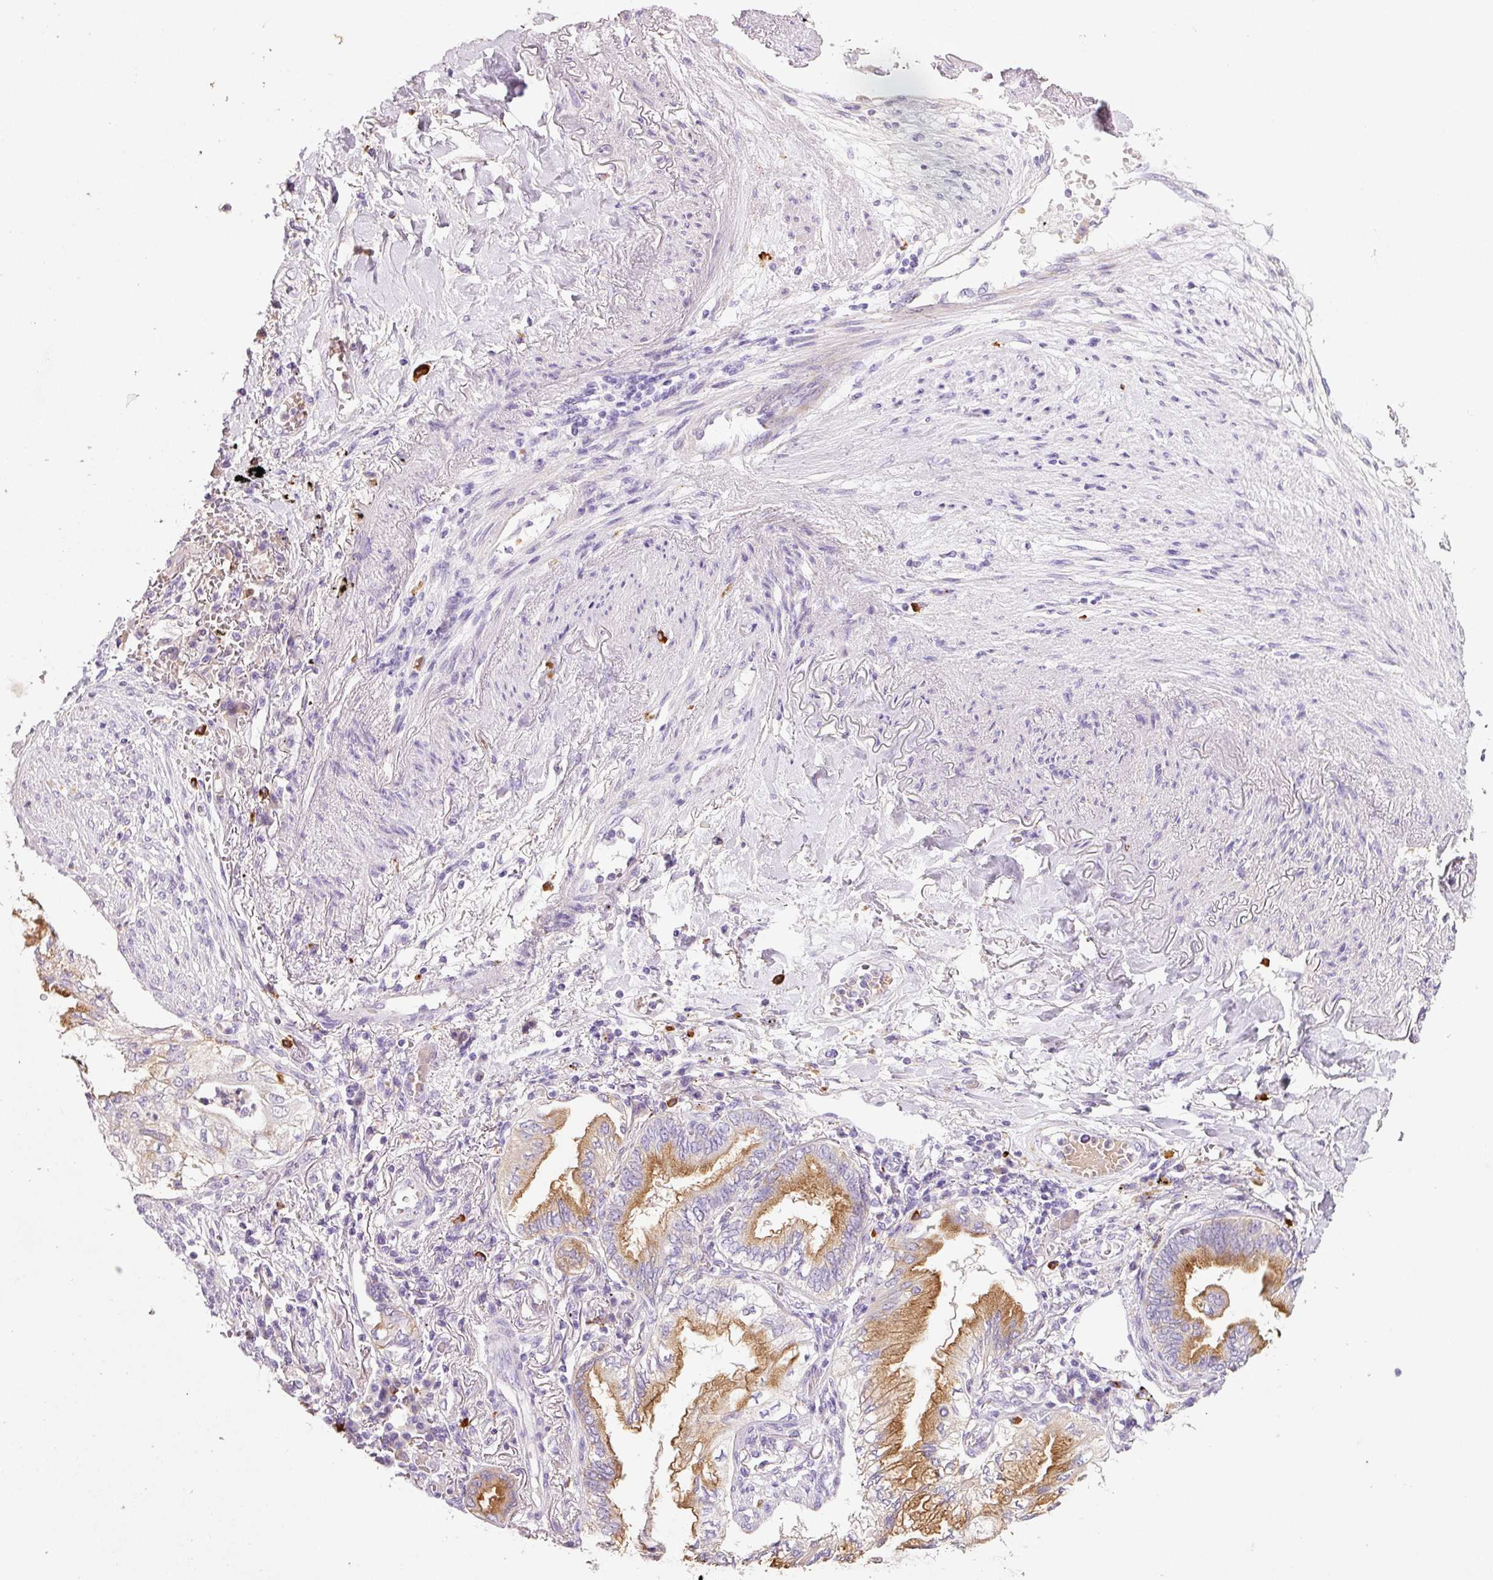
{"staining": {"intensity": "moderate", "quantity": ">75%", "location": "cytoplasmic/membranous"}, "tissue": "lung cancer", "cell_type": "Tumor cells", "image_type": "cancer", "snomed": [{"axis": "morphology", "description": "Adenocarcinoma, NOS"}, {"axis": "topography", "description": "Lung"}], "caption": "An image of lung adenocarcinoma stained for a protein shows moderate cytoplasmic/membranous brown staining in tumor cells.", "gene": "TMC8", "patient": {"sex": "female", "age": 70}}